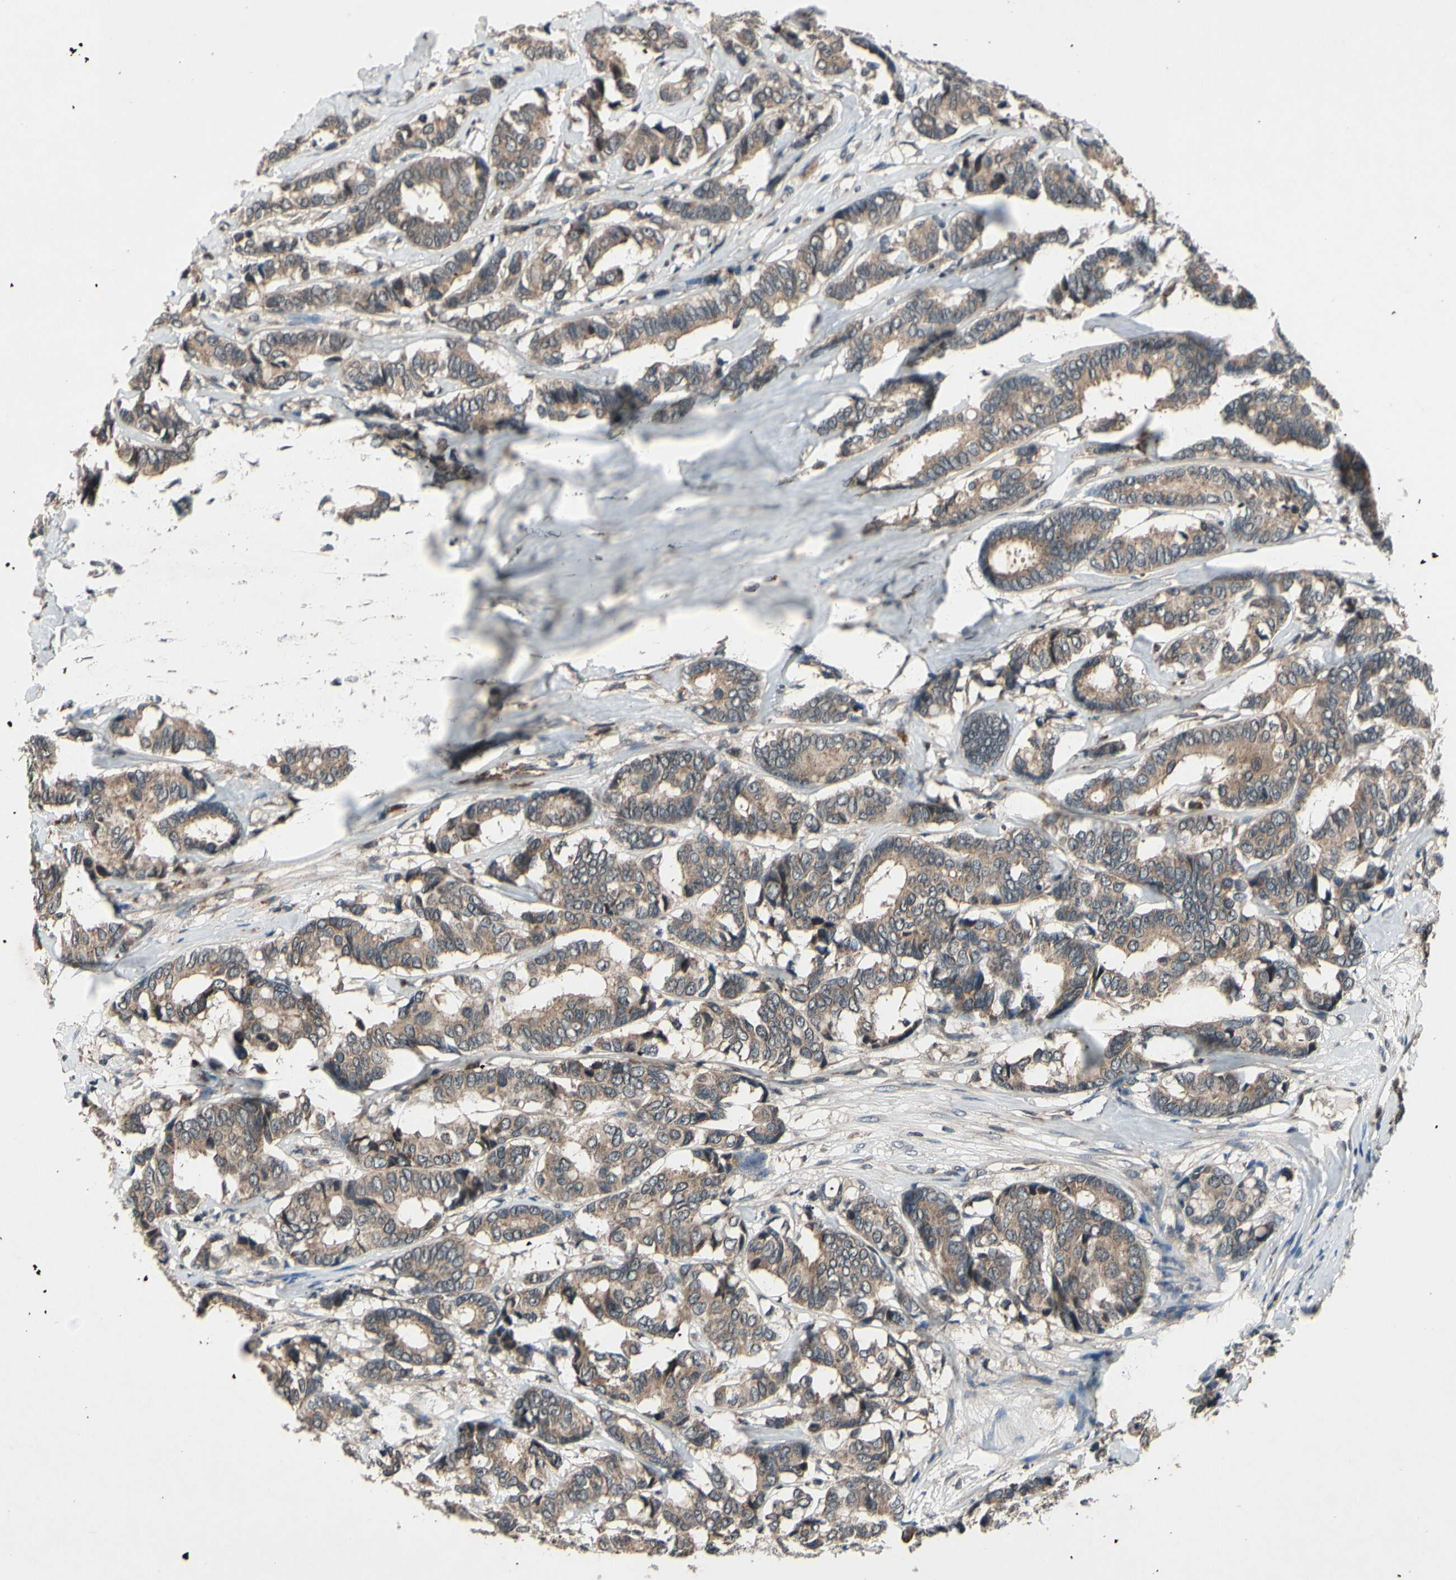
{"staining": {"intensity": "moderate", "quantity": ">75%", "location": "cytoplasmic/membranous"}, "tissue": "breast cancer", "cell_type": "Tumor cells", "image_type": "cancer", "snomed": [{"axis": "morphology", "description": "Duct carcinoma"}, {"axis": "topography", "description": "Breast"}], "caption": "The image displays immunohistochemical staining of breast intraductal carcinoma. There is moderate cytoplasmic/membranous staining is appreciated in about >75% of tumor cells.", "gene": "MBTPS2", "patient": {"sex": "female", "age": 87}}